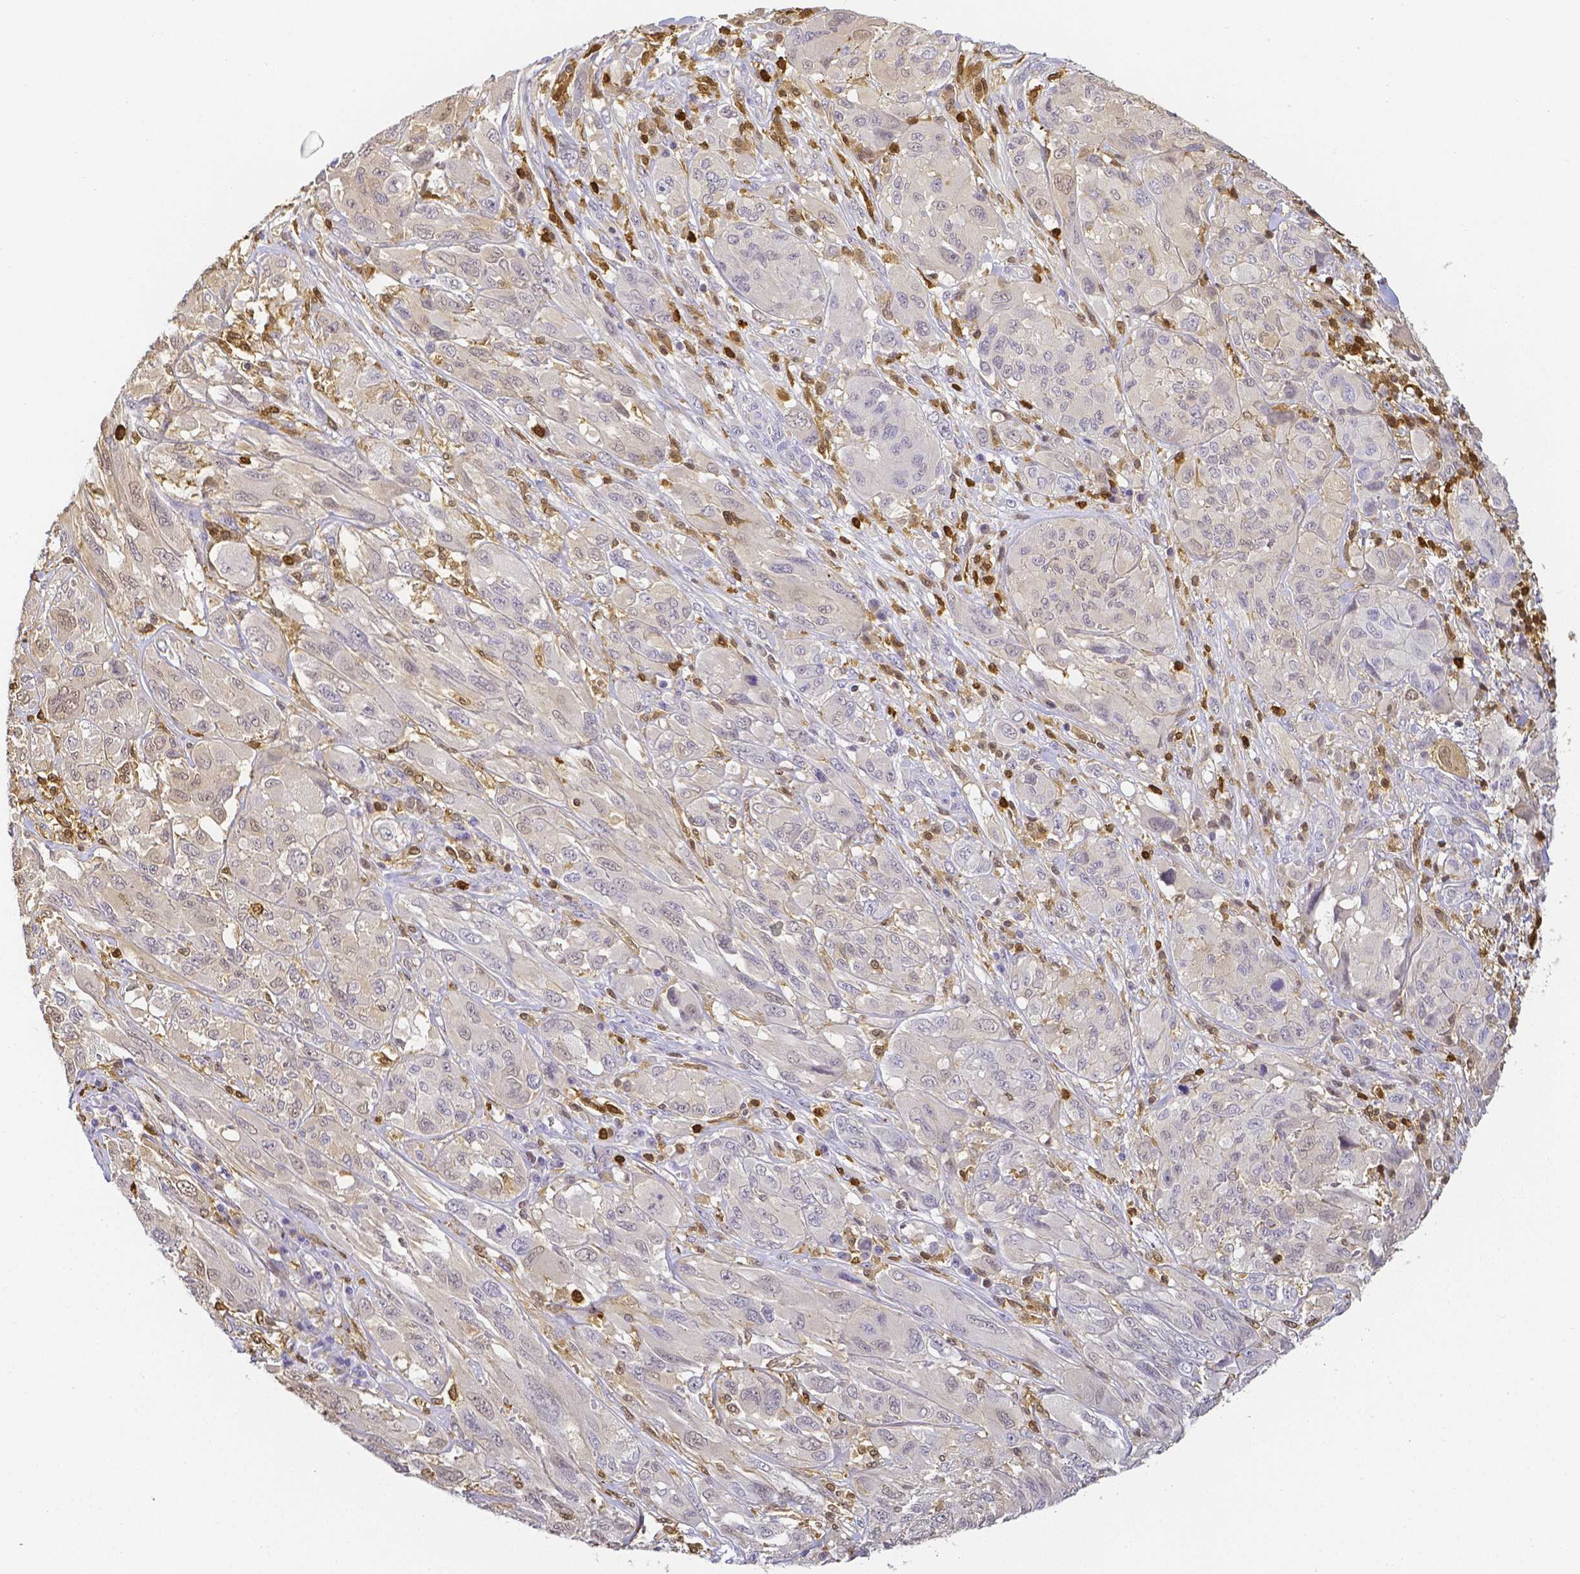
{"staining": {"intensity": "negative", "quantity": "none", "location": "none"}, "tissue": "melanoma", "cell_type": "Tumor cells", "image_type": "cancer", "snomed": [{"axis": "morphology", "description": "Malignant melanoma, NOS"}, {"axis": "topography", "description": "Skin"}], "caption": "An image of human malignant melanoma is negative for staining in tumor cells.", "gene": "COTL1", "patient": {"sex": "female", "age": 91}}